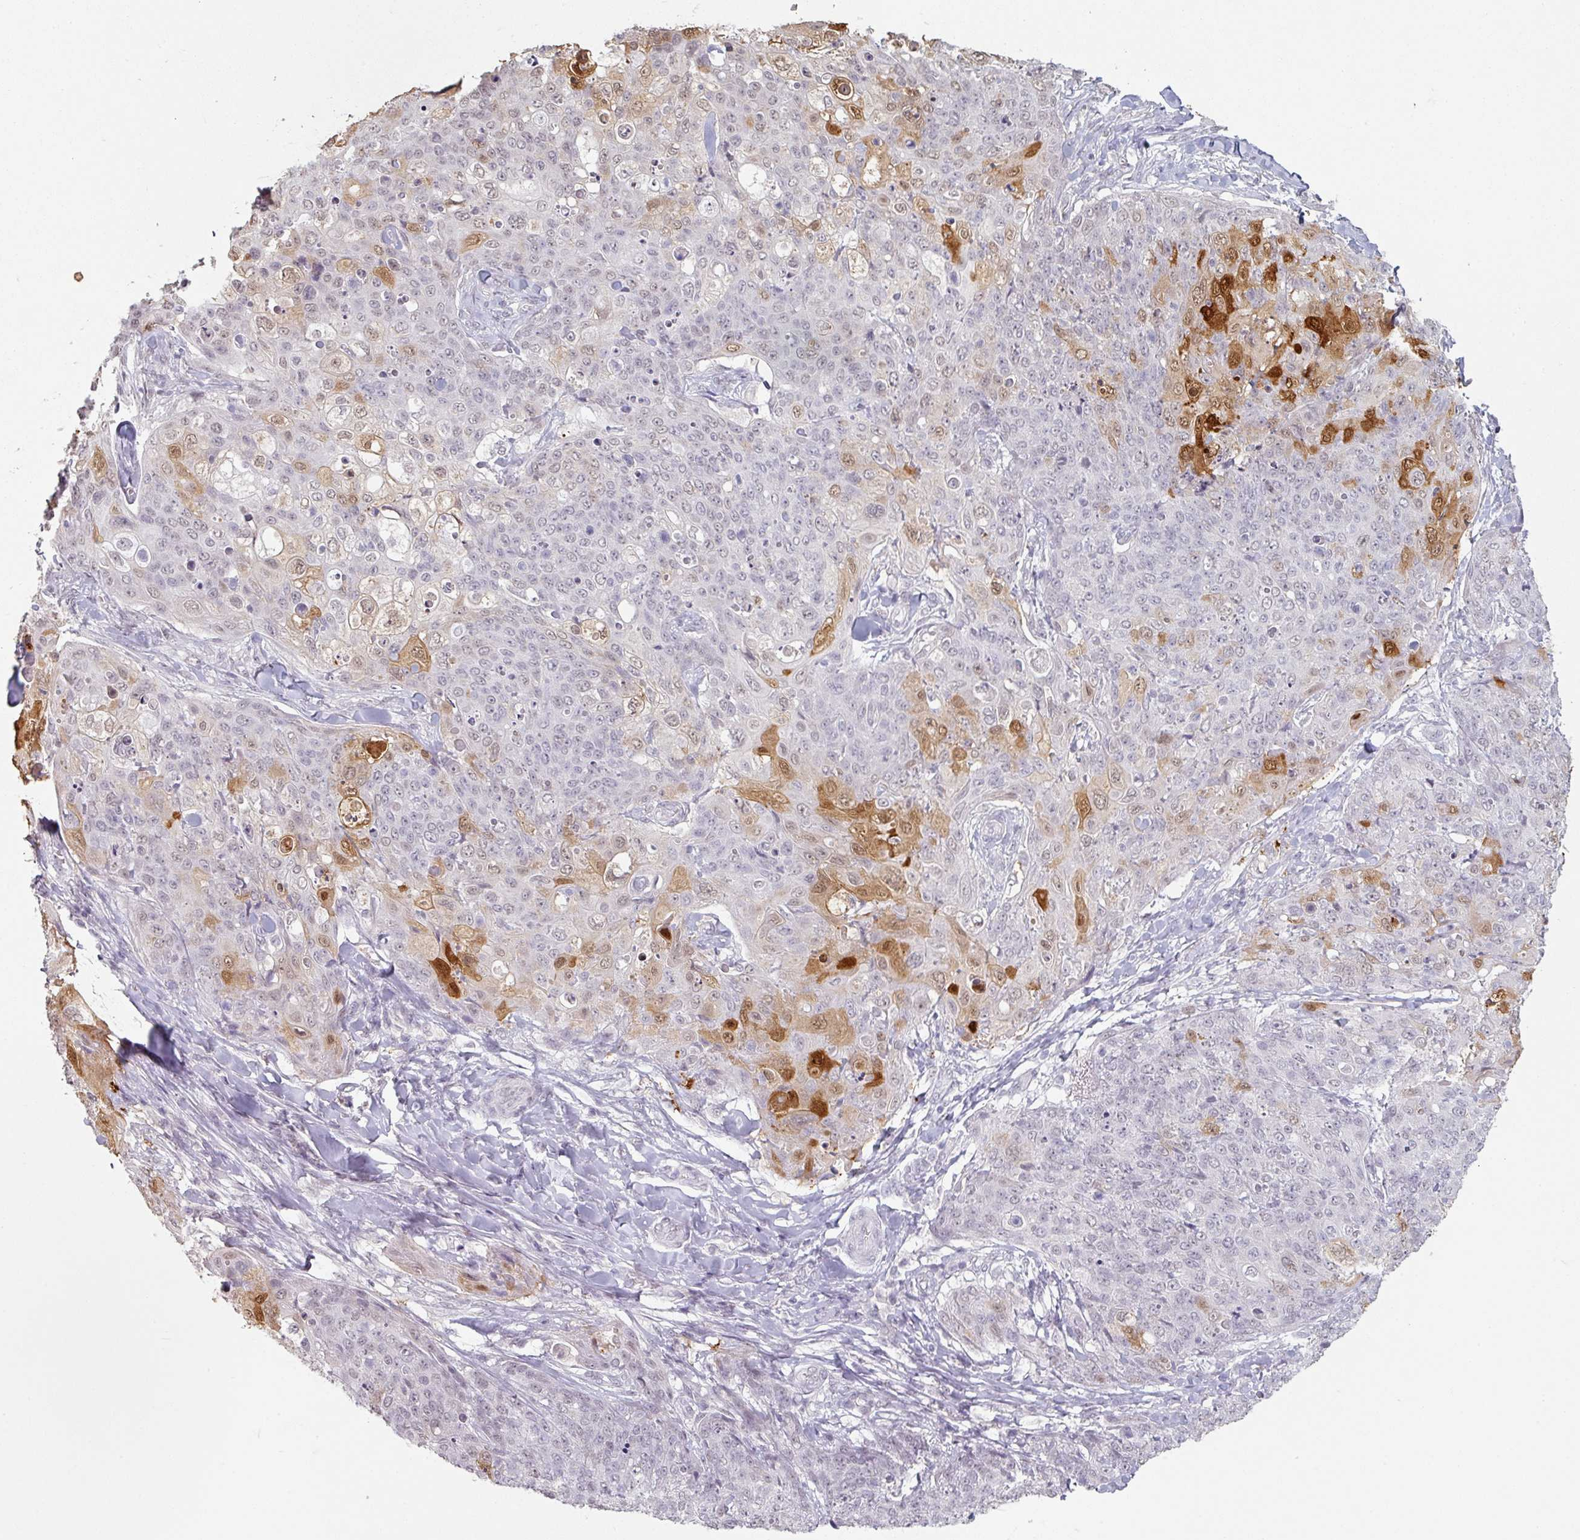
{"staining": {"intensity": "strong", "quantity": "<25%", "location": "cytoplasmic/membranous,nuclear"}, "tissue": "skin cancer", "cell_type": "Tumor cells", "image_type": "cancer", "snomed": [{"axis": "morphology", "description": "Squamous cell carcinoma, NOS"}, {"axis": "topography", "description": "Skin"}, {"axis": "topography", "description": "Vulva"}], "caption": "Approximately <25% of tumor cells in squamous cell carcinoma (skin) exhibit strong cytoplasmic/membranous and nuclear protein staining as visualized by brown immunohistochemical staining.", "gene": "SPRR1A", "patient": {"sex": "female", "age": 85}}